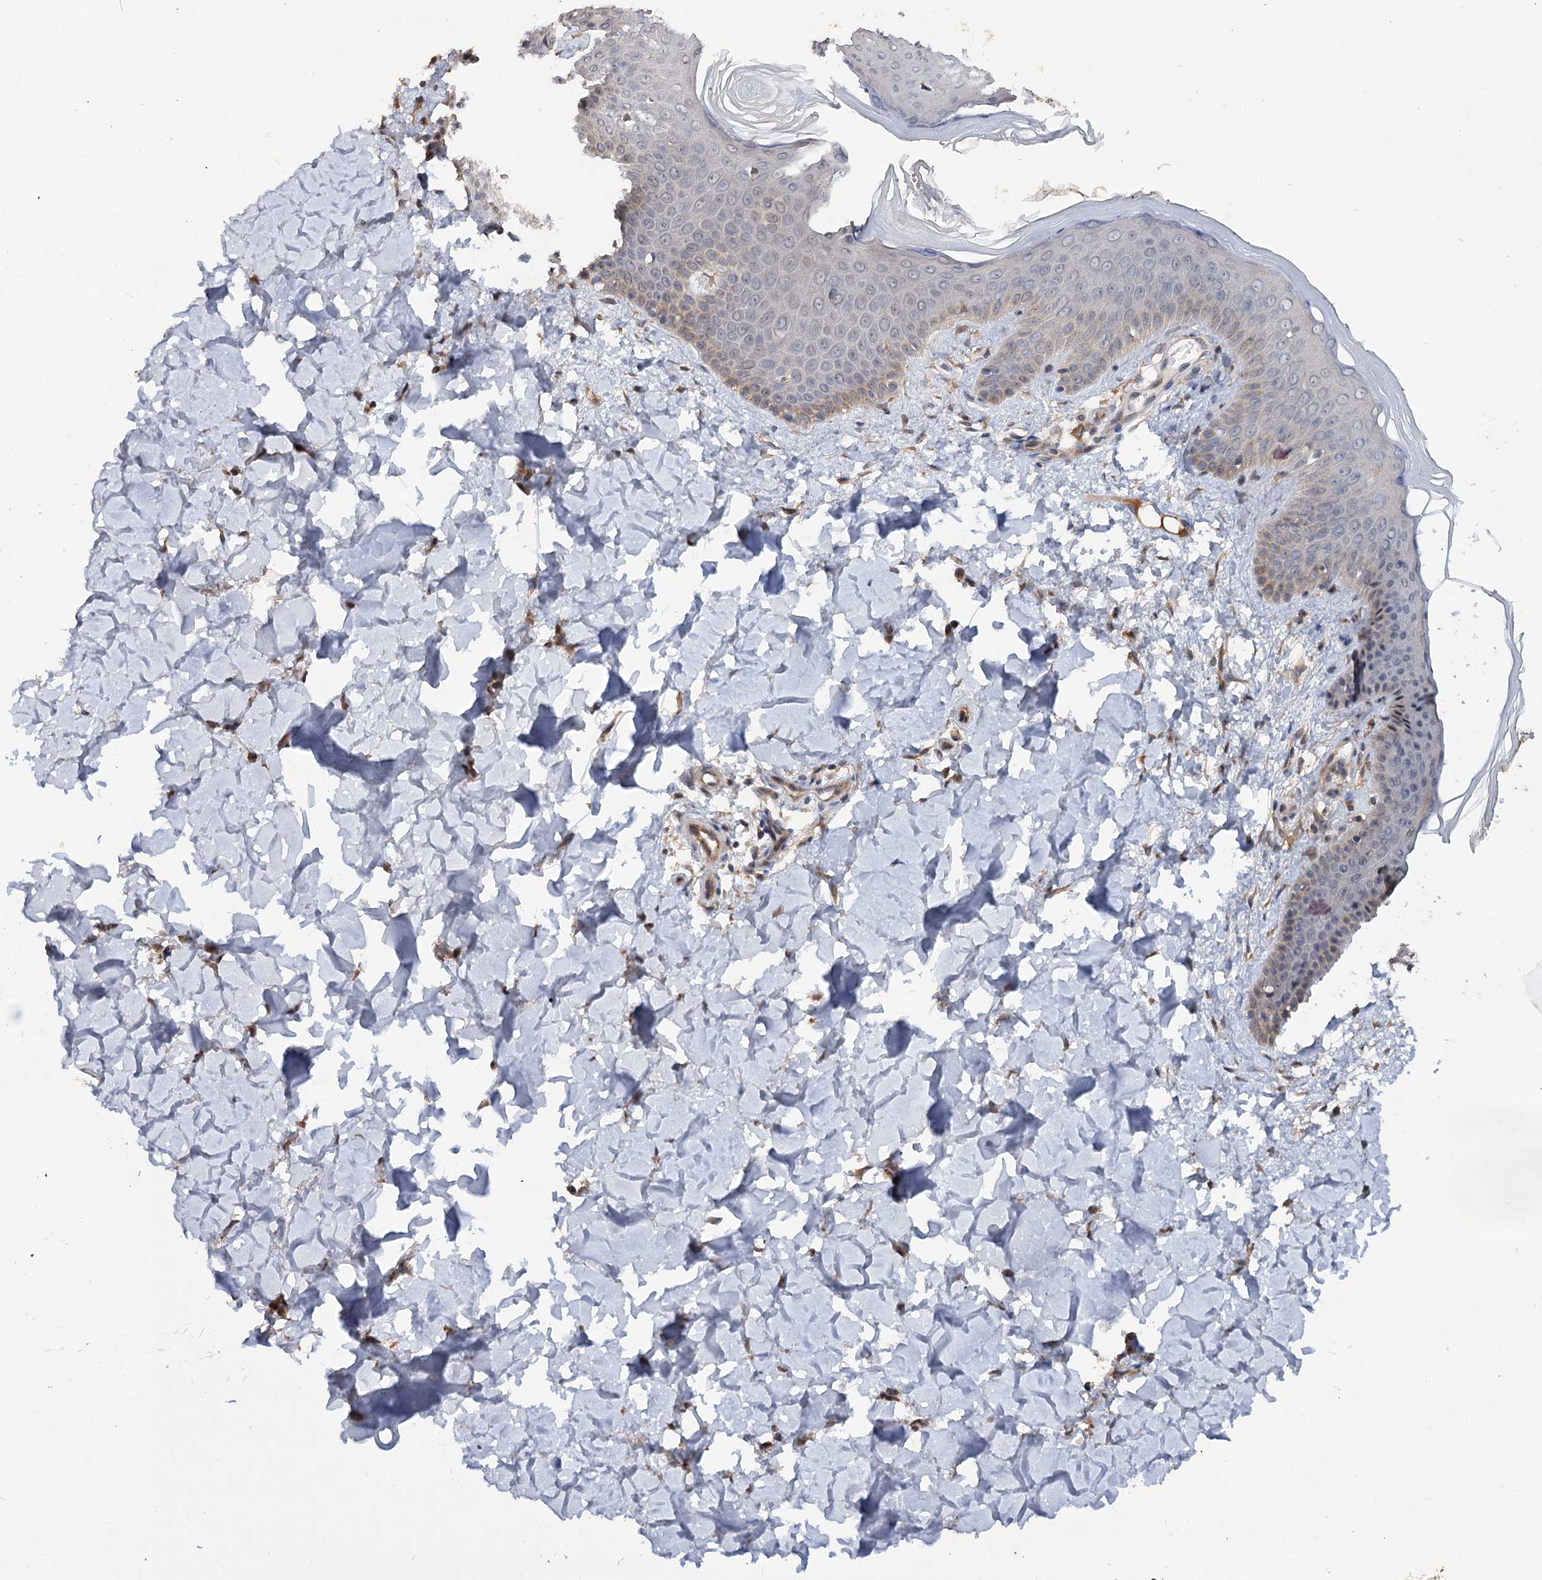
{"staining": {"intensity": "moderate", "quantity": ">75%", "location": "cytoplasmic/membranous,nuclear"}, "tissue": "skin", "cell_type": "Fibroblasts", "image_type": "normal", "snomed": [{"axis": "morphology", "description": "Normal tissue, NOS"}, {"axis": "topography", "description": "Skin"}], "caption": "Immunohistochemical staining of unremarkable human skin shows >75% levels of moderate cytoplasmic/membranous,nuclear protein staining in about >75% of fibroblasts. The protein of interest is shown in brown color, while the nuclei are stained blue.", "gene": "NUDCD2", "patient": {"sex": "male", "age": 36}}